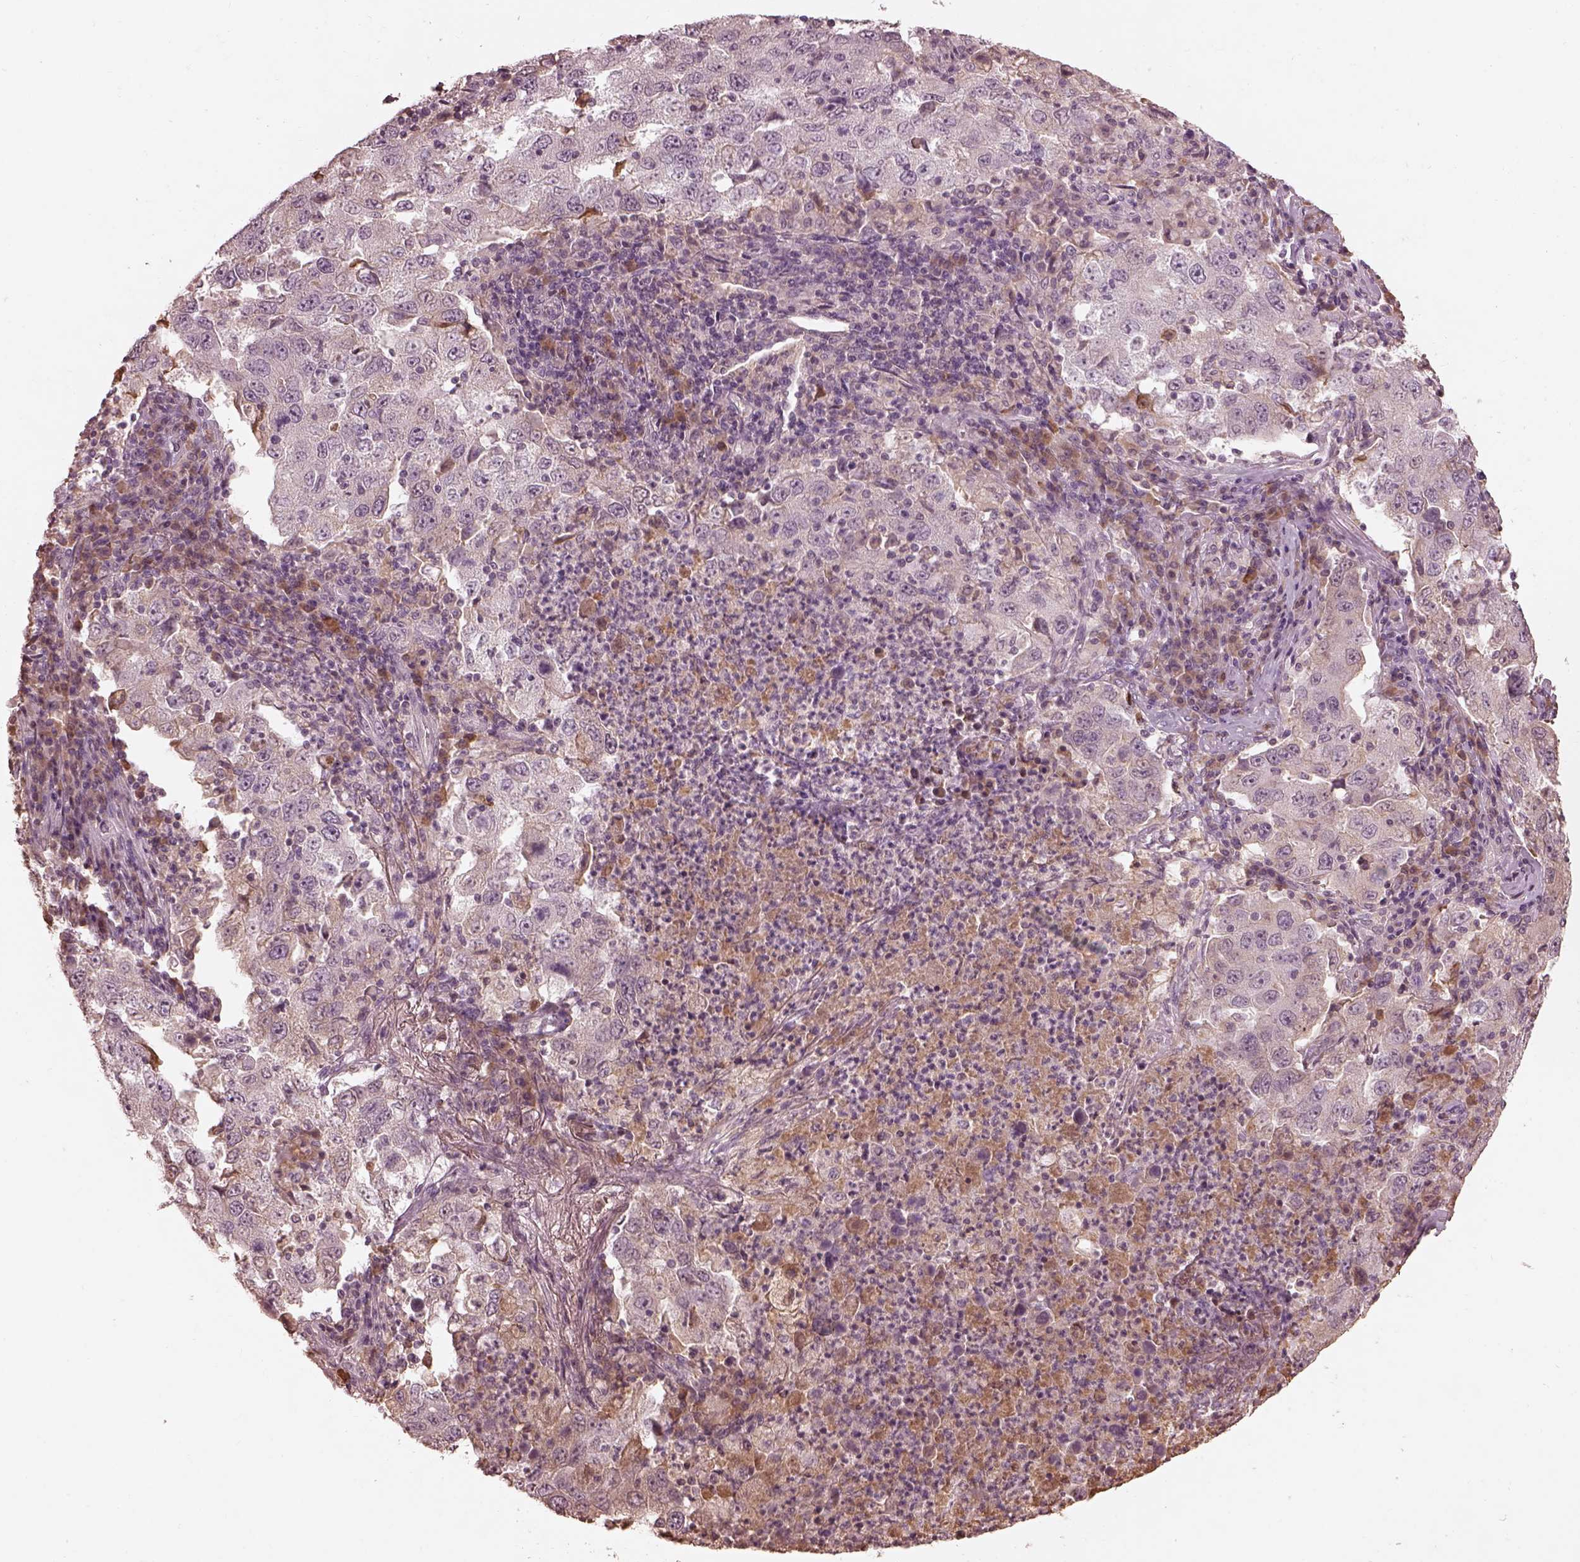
{"staining": {"intensity": "negative", "quantity": "none", "location": "none"}, "tissue": "lung cancer", "cell_type": "Tumor cells", "image_type": "cancer", "snomed": [{"axis": "morphology", "description": "Adenocarcinoma, NOS"}, {"axis": "topography", "description": "Lung"}], "caption": "Tumor cells show no significant positivity in lung adenocarcinoma. (Brightfield microscopy of DAB (3,3'-diaminobenzidine) immunohistochemistry (IHC) at high magnification).", "gene": "CALR3", "patient": {"sex": "male", "age": 73}}